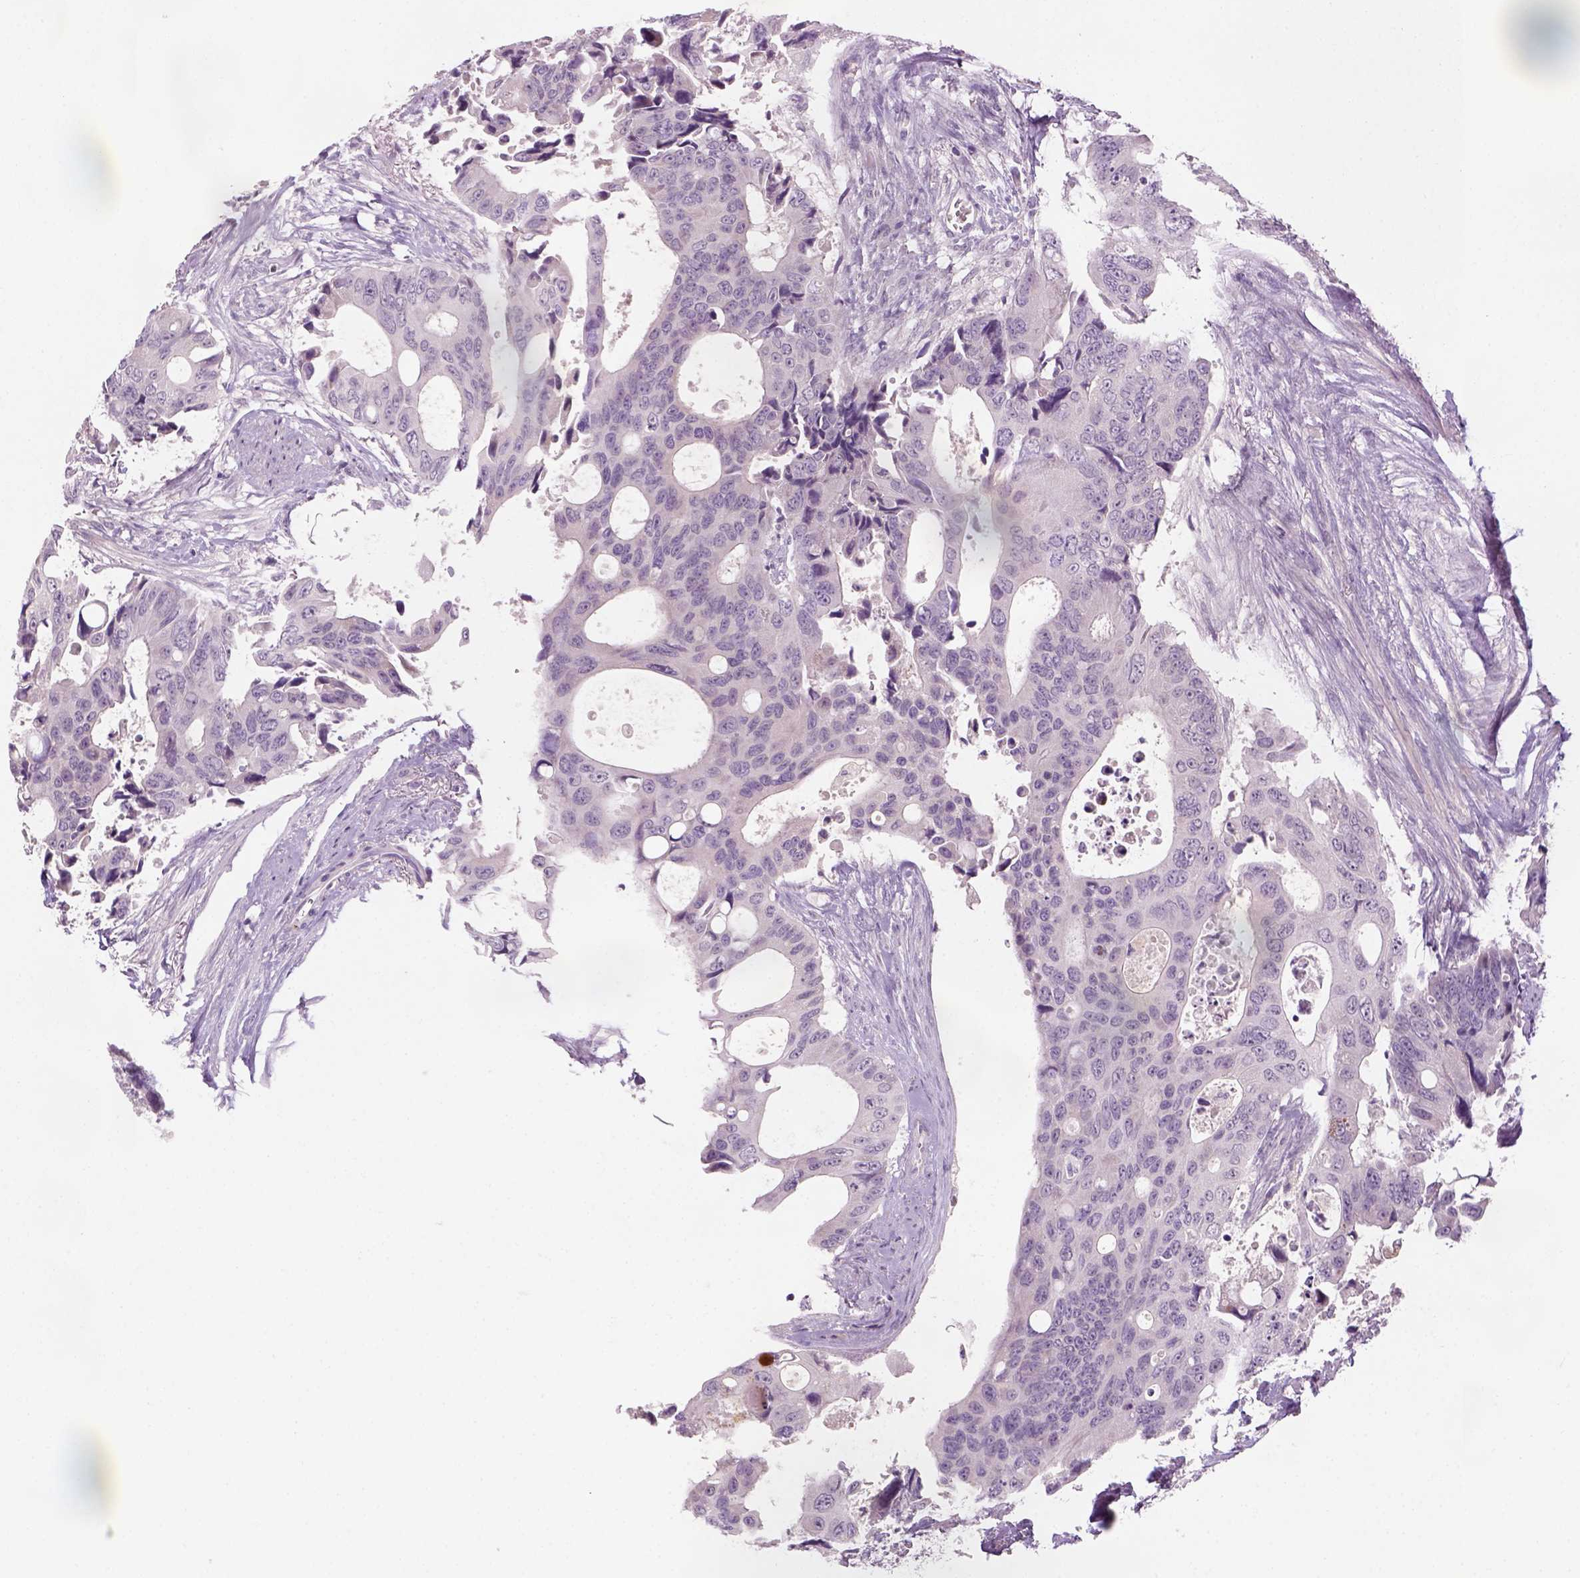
{"staining": {"intensity": "negative", "quantity": "none", "location": "none"}, "tissue": "colorectal cancer", "cell_type": "Tumor cells", "image_type": "cancer", "snomed": [{"axis": "morphology", "description": "Adenocarcinoma, NOS"}, {"axis": "topography", "description": "Rectum"}], "caption": "Colorectal adenocarcinoma was stained to show a protein in brown. There is no significant positivity in tumor cells.", "gene": "GFI1B", "patient": {"sex": "male", "age": 76}}